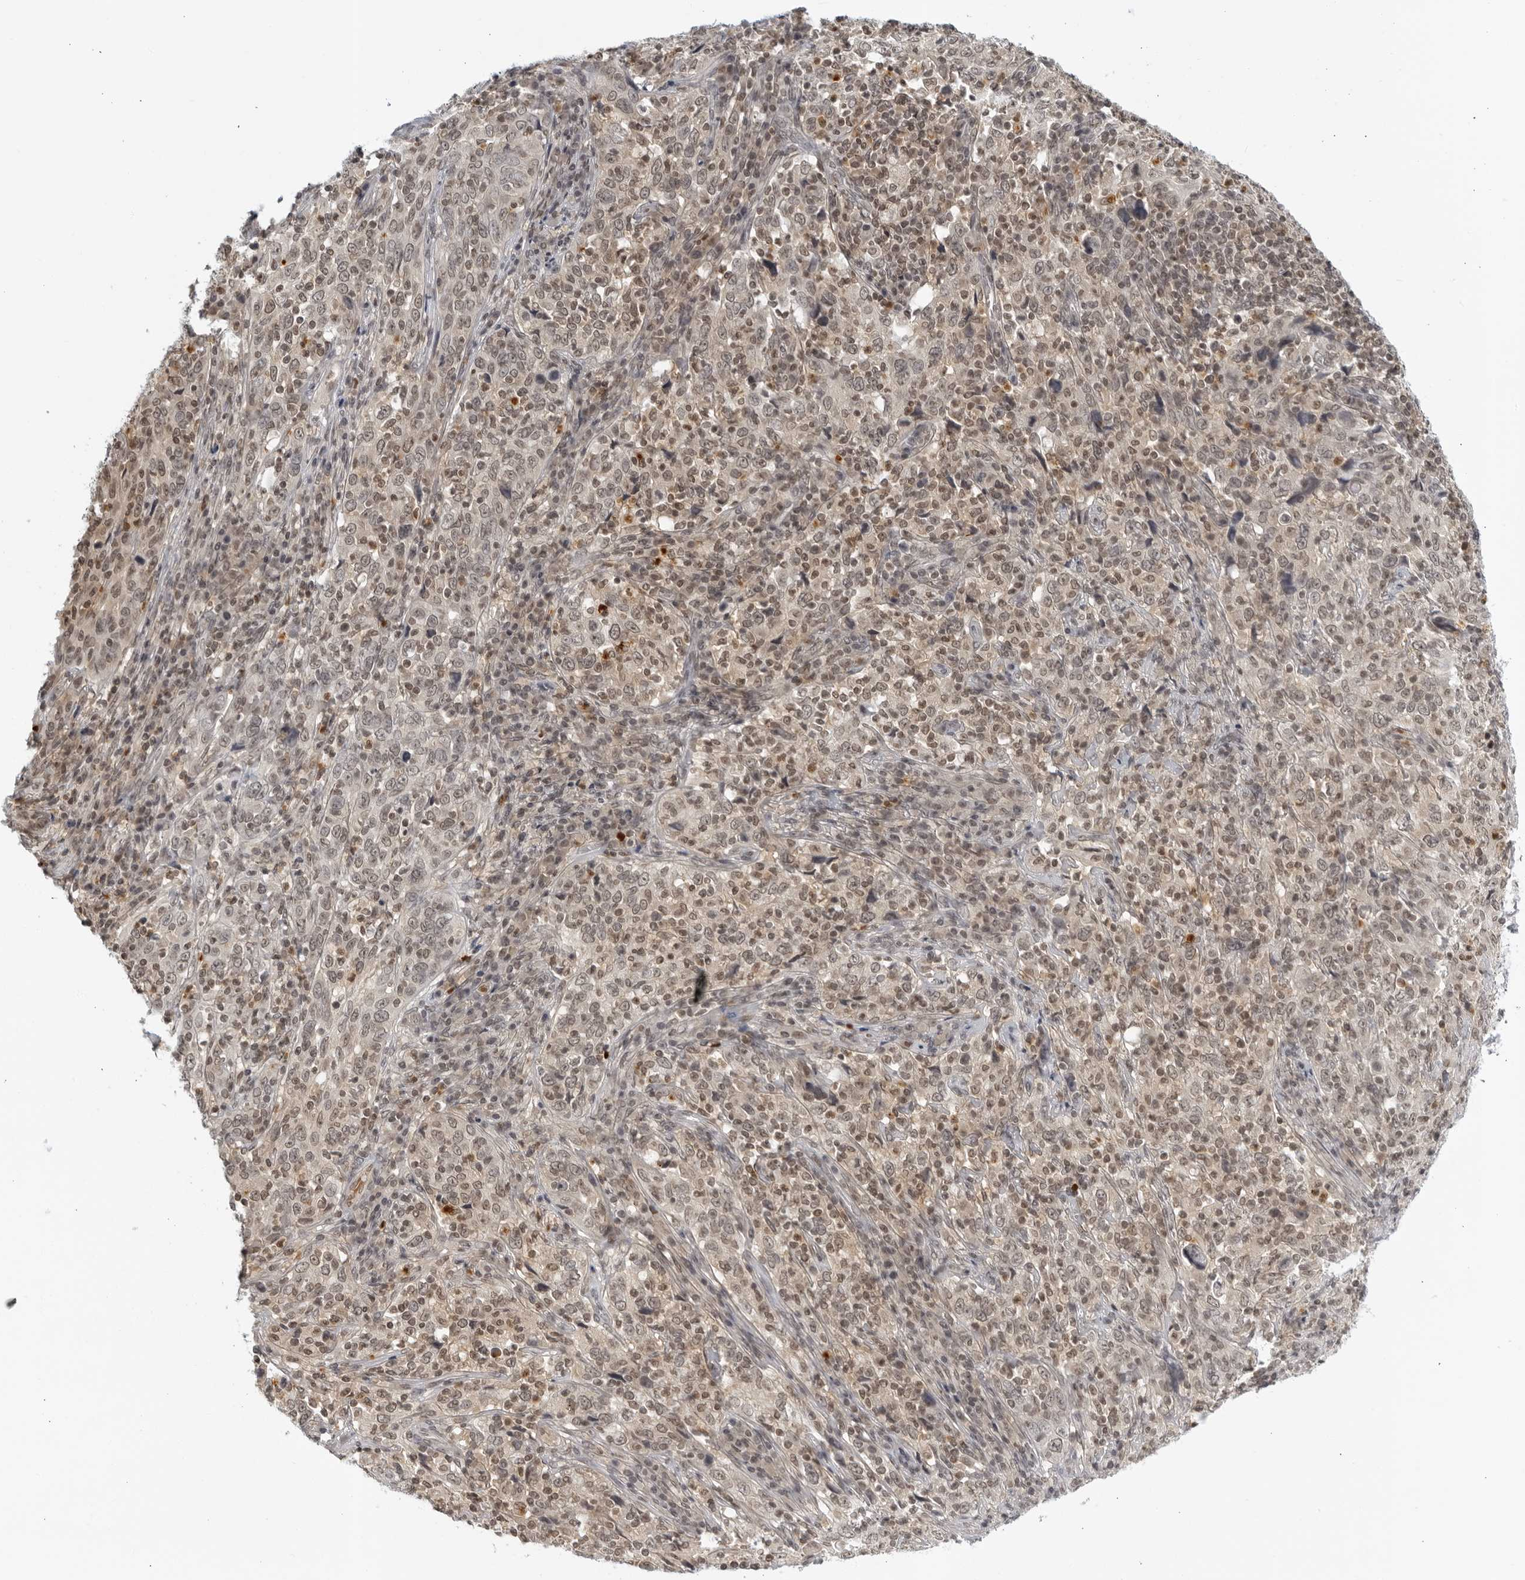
{"staining": {"intensity": "weak", "quantity": ">75%", "location": "nuclear"}, "tissue": "cervical cancer", "cell_type": "Tumor cells", "image_type": "cancer", "snomed": [{"axis": "morphology", "description": "Squamous cell carcinoma, NOS"}, {"axis": "topography", "description": "Cervix"}], "caption": "Immunohistochemical staining of human cervical cancer exhibits weak nuclear protein expression in approximately >75% of tumor cells.", "gene": "CC2D1B", "patient": {"sex": "female", "age": 46}}